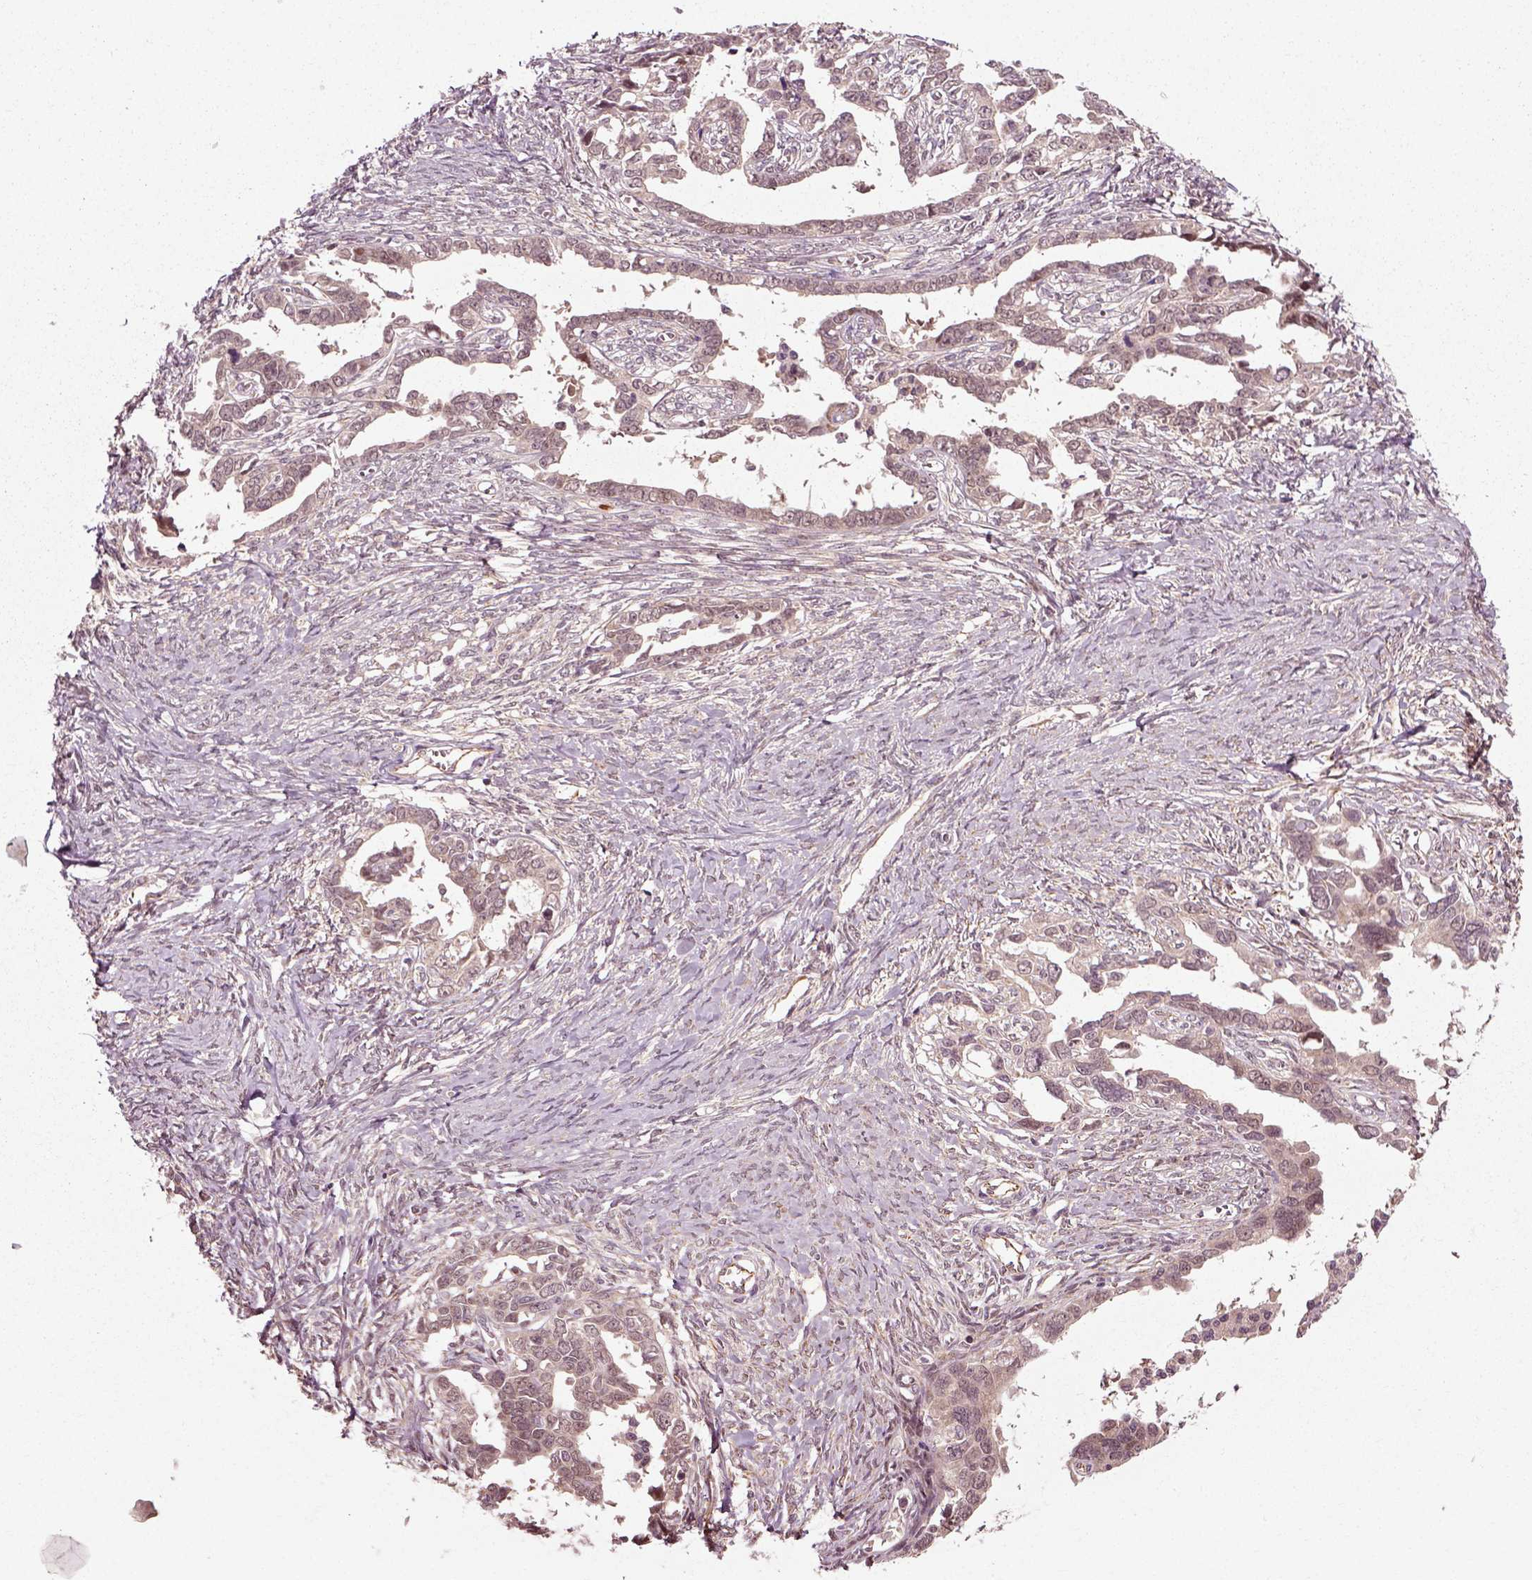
{"staining": {"intensity": "negative", "quantity": "none", "location": "none"}, "tissue": "ovarian cancer", "cell_type": "Tumor cells", "image_type": "cancer", "snomed": [{"axis": "morphology", "description": "Cystadenocarcinoma, serous, NOS"}, {"axis": "topography", "description": "Ovary"}], "caption": "IHC photomicrograph of neoplastic tissue: human ovarian cancer (serous cystadenocarcinoma) stained with DAB shows no significant protein staining in tumor cells.", "gene": "PLCD3", "patient": {"sex": "female", "age": 69}}